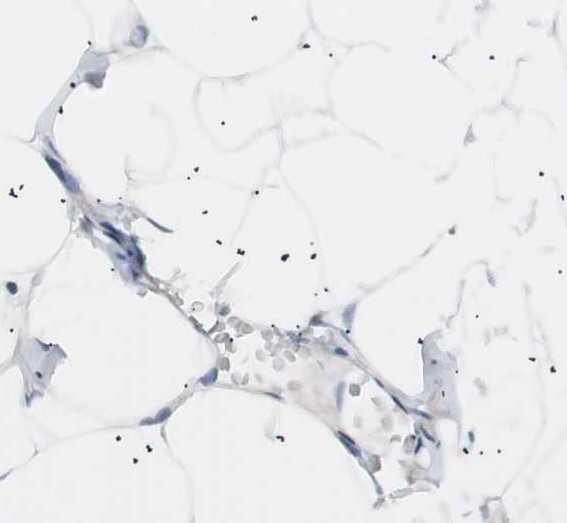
{"staining": {"intensity": "negative", "quantity": "none", "location": "none"}, "tissue": "adipose tissue", "cell_type": "Adipocytes", "image_type": "normal", "snomed": [{"axis": "morphology", "description": "Normal tissue, NOS"}, {"axis": "topography", "description": "Breast"}, {"axis": "topography", "description": "Adipose tissue"}], "caption": "This is an immunohistochemistry micrograph of unremarkable adipose tissue. There is no staining in adipocytes.", "gene": "VIL1", "patient": {"sex": "female", "age": 25}}